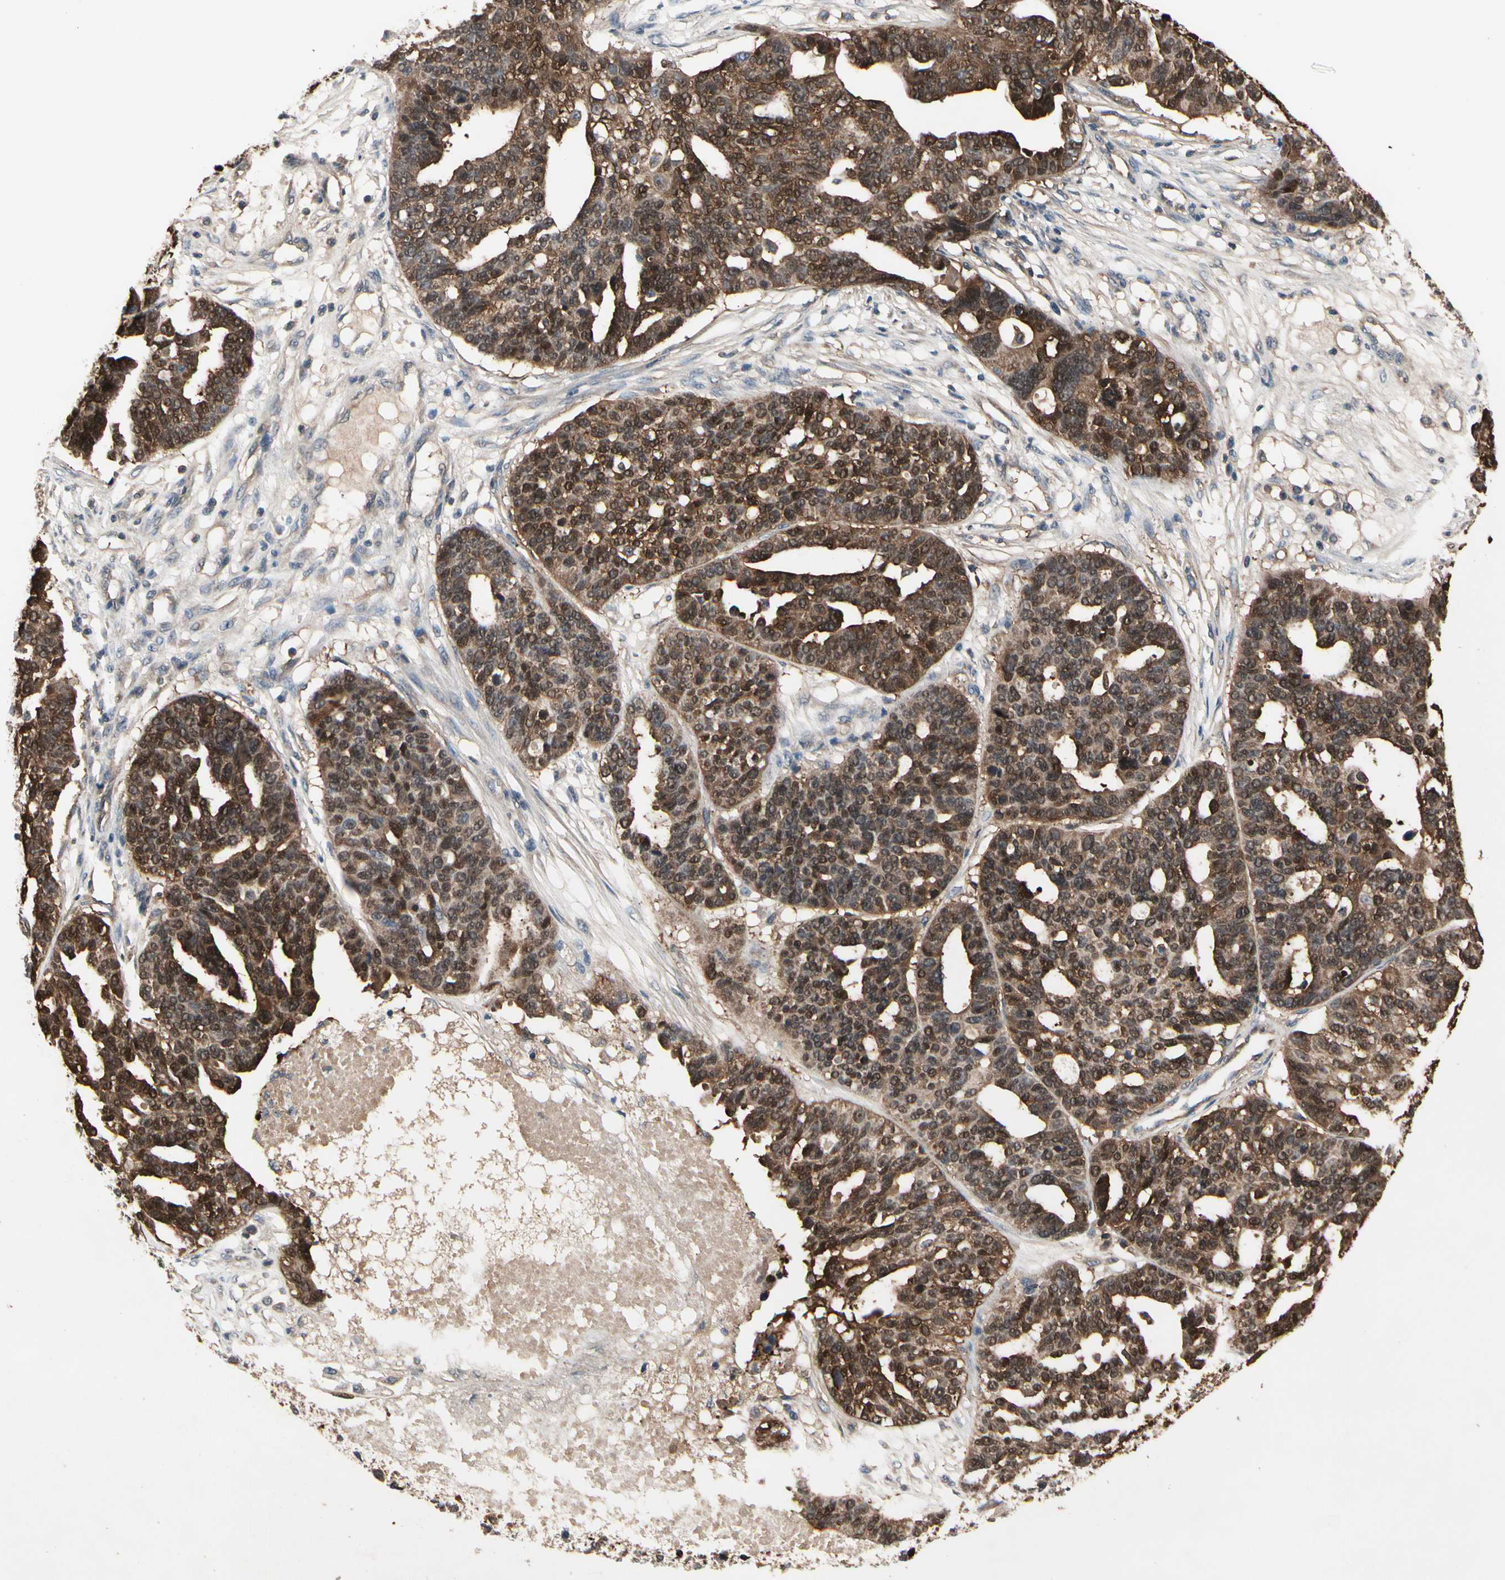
{"staining": {"intensity": "moderate", "quantity": ">75%", "location": "cytoplasmic/membranous,nuclear"}, "tissue": "ovarian cancer", "cell_type": "Tumor cells", "image_type": "cancer", "snomed": [{"axis": "morphology", "description": "Cystadenocarcinoma, serous, NOS"}, {"axis": "topography", "description": "Ovary"}], "caption": "IHC photomicrograph of neoplastic tissue: human serous cystadenocarcinoma (ovarian) stained using immunohistochemistry reveals medium levels of moderate protein expression localized specifically in the cytoplasmic/membranous and nuclear of tumor cells, appearing as a cytoplasmic/membranous and nuclear brown color.", "gene": "PRDX6", "patient": {"sex": "female", "age": 59}}